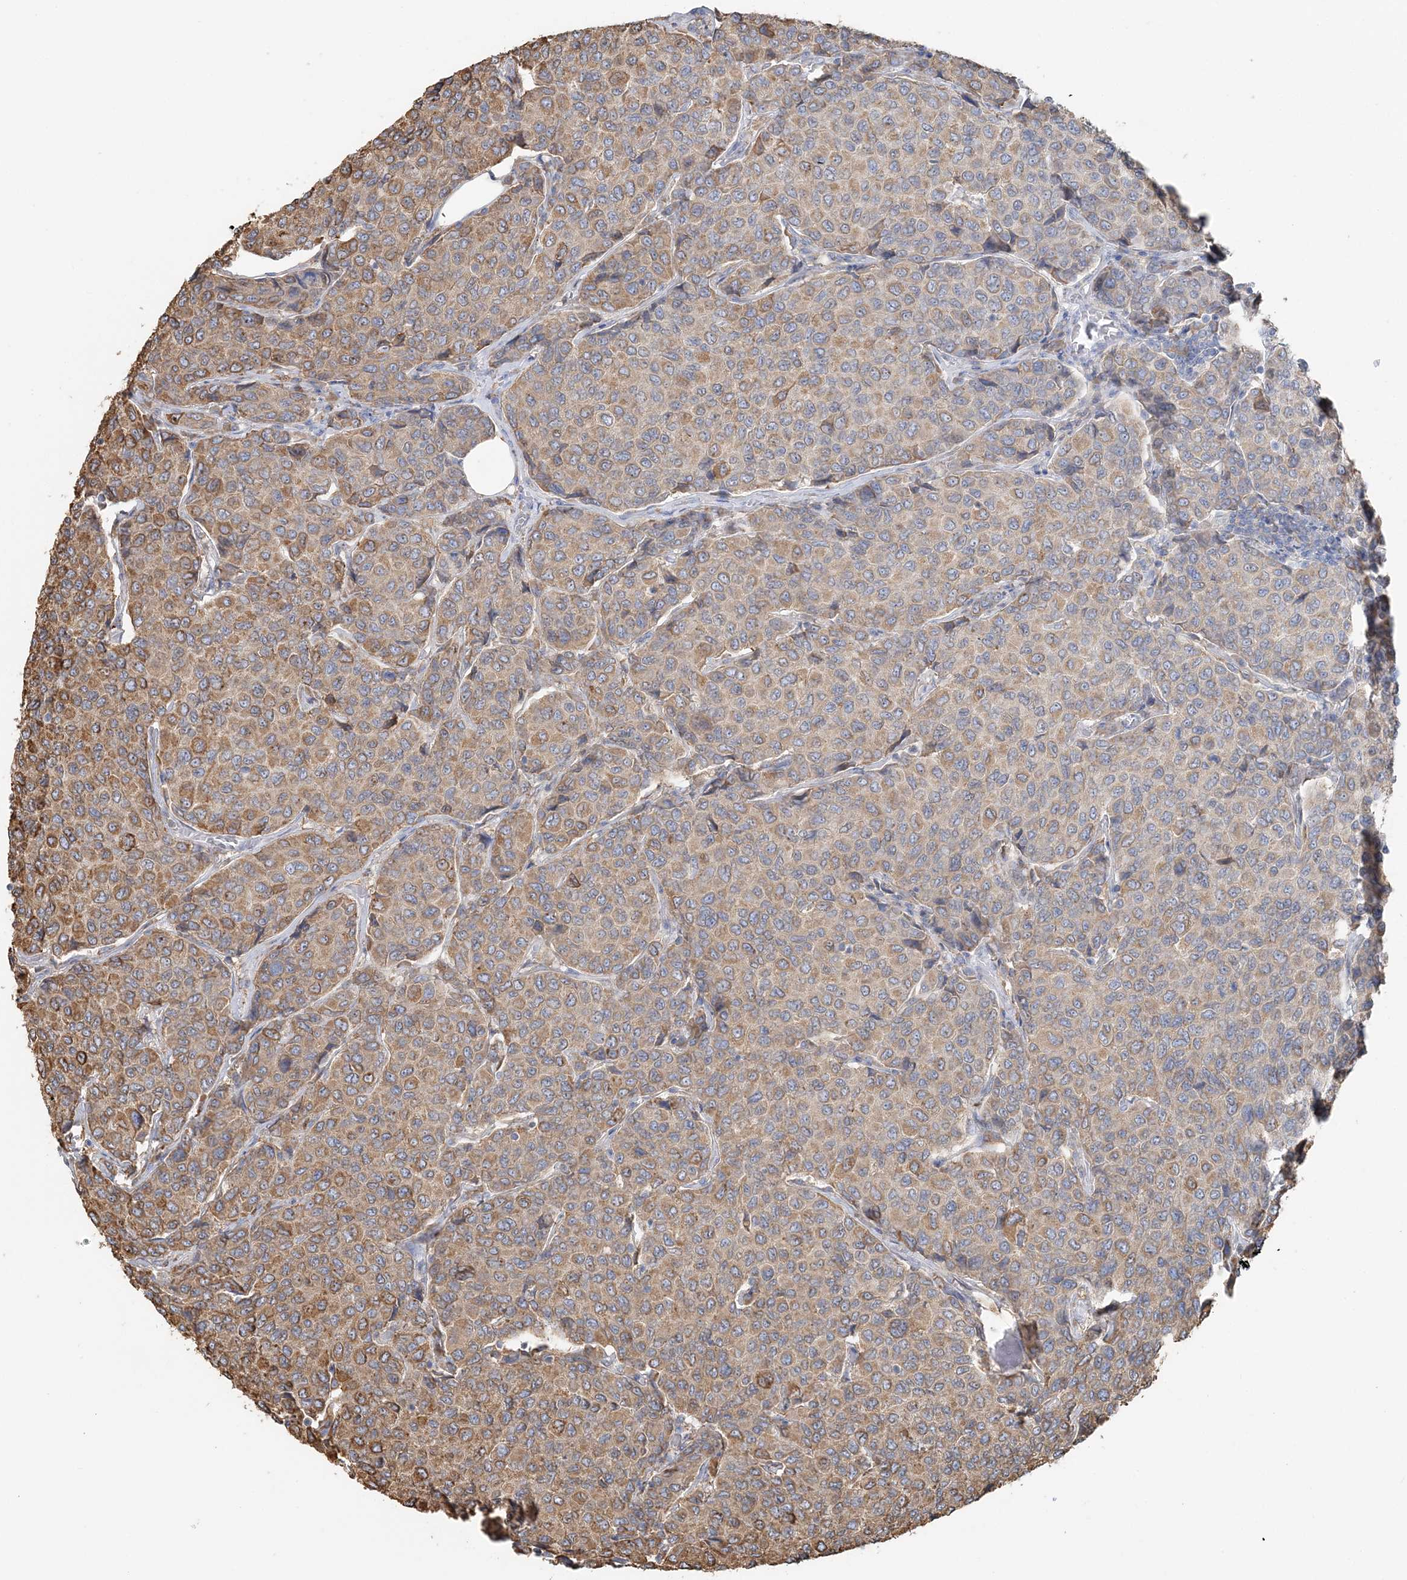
{"staining": {"intensity": "moderate", "quantity": ">75%", "location": "cytoplasmic/membranous"}, "tissue": "breast cancer", "cell_type": "Tumor cells", "image_type": "cancer", "snomed": [{"axis": "morphology", "description": "Duct carcinoma"}, {"axis": "topography", "description": "Breast"}], "caption": "Breast cancer stained with a brown dye demonstrates moderate cytoplasmic/membranous positive expression in approximately >75% of tumor cells.", "gene": "TBC1D5", "patient": {"sex": "female", "age": 55}}